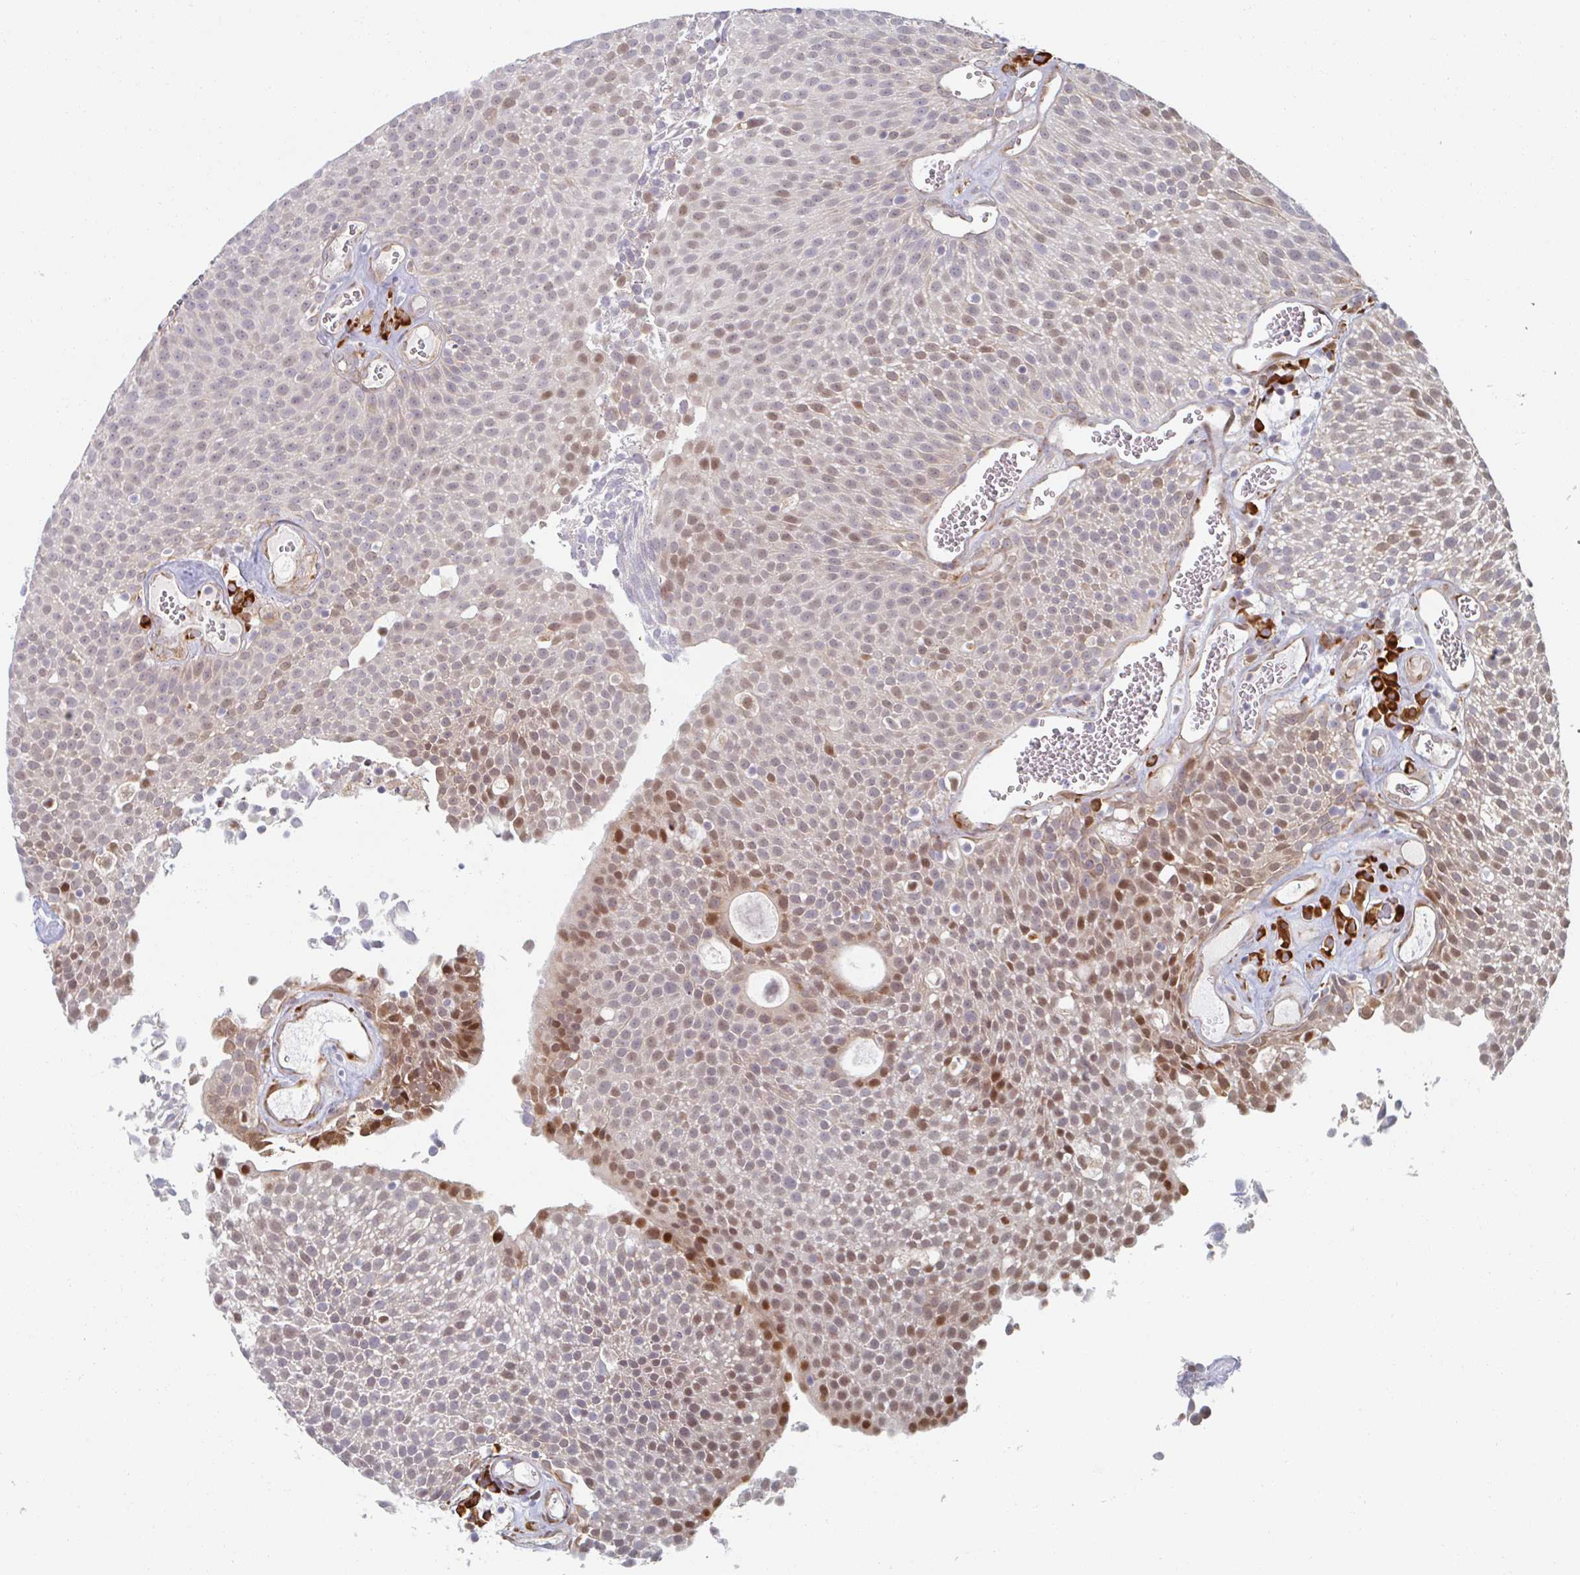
{"staining": {"intensity": "moderate", "quantity": "25%-75%", "location": "nuclear"}, "tissue": "urothelial cancer", "cell_type": "Tumor cells", "image_type": "cancer", "snomed": [{"axis": "morphology", "description": "Urothelial carcinoma, Low grade"}, {"axis": "topography", "description": "Urinary bladder"}], "caption": "Immunohistochemistry (IHC) staining of urothelial cancer, which shows medium levels of moderate nuclear positivity in approximately 25%-75% of tumor cells indicating moderate nuclear protein expression. The staining was performed using DAB (brown) for protein detection and nuclei were counterstained in hematoxylin (blue).", "gene": "TRAPPC10", "patient": {"sex": "female", "age": 79}}